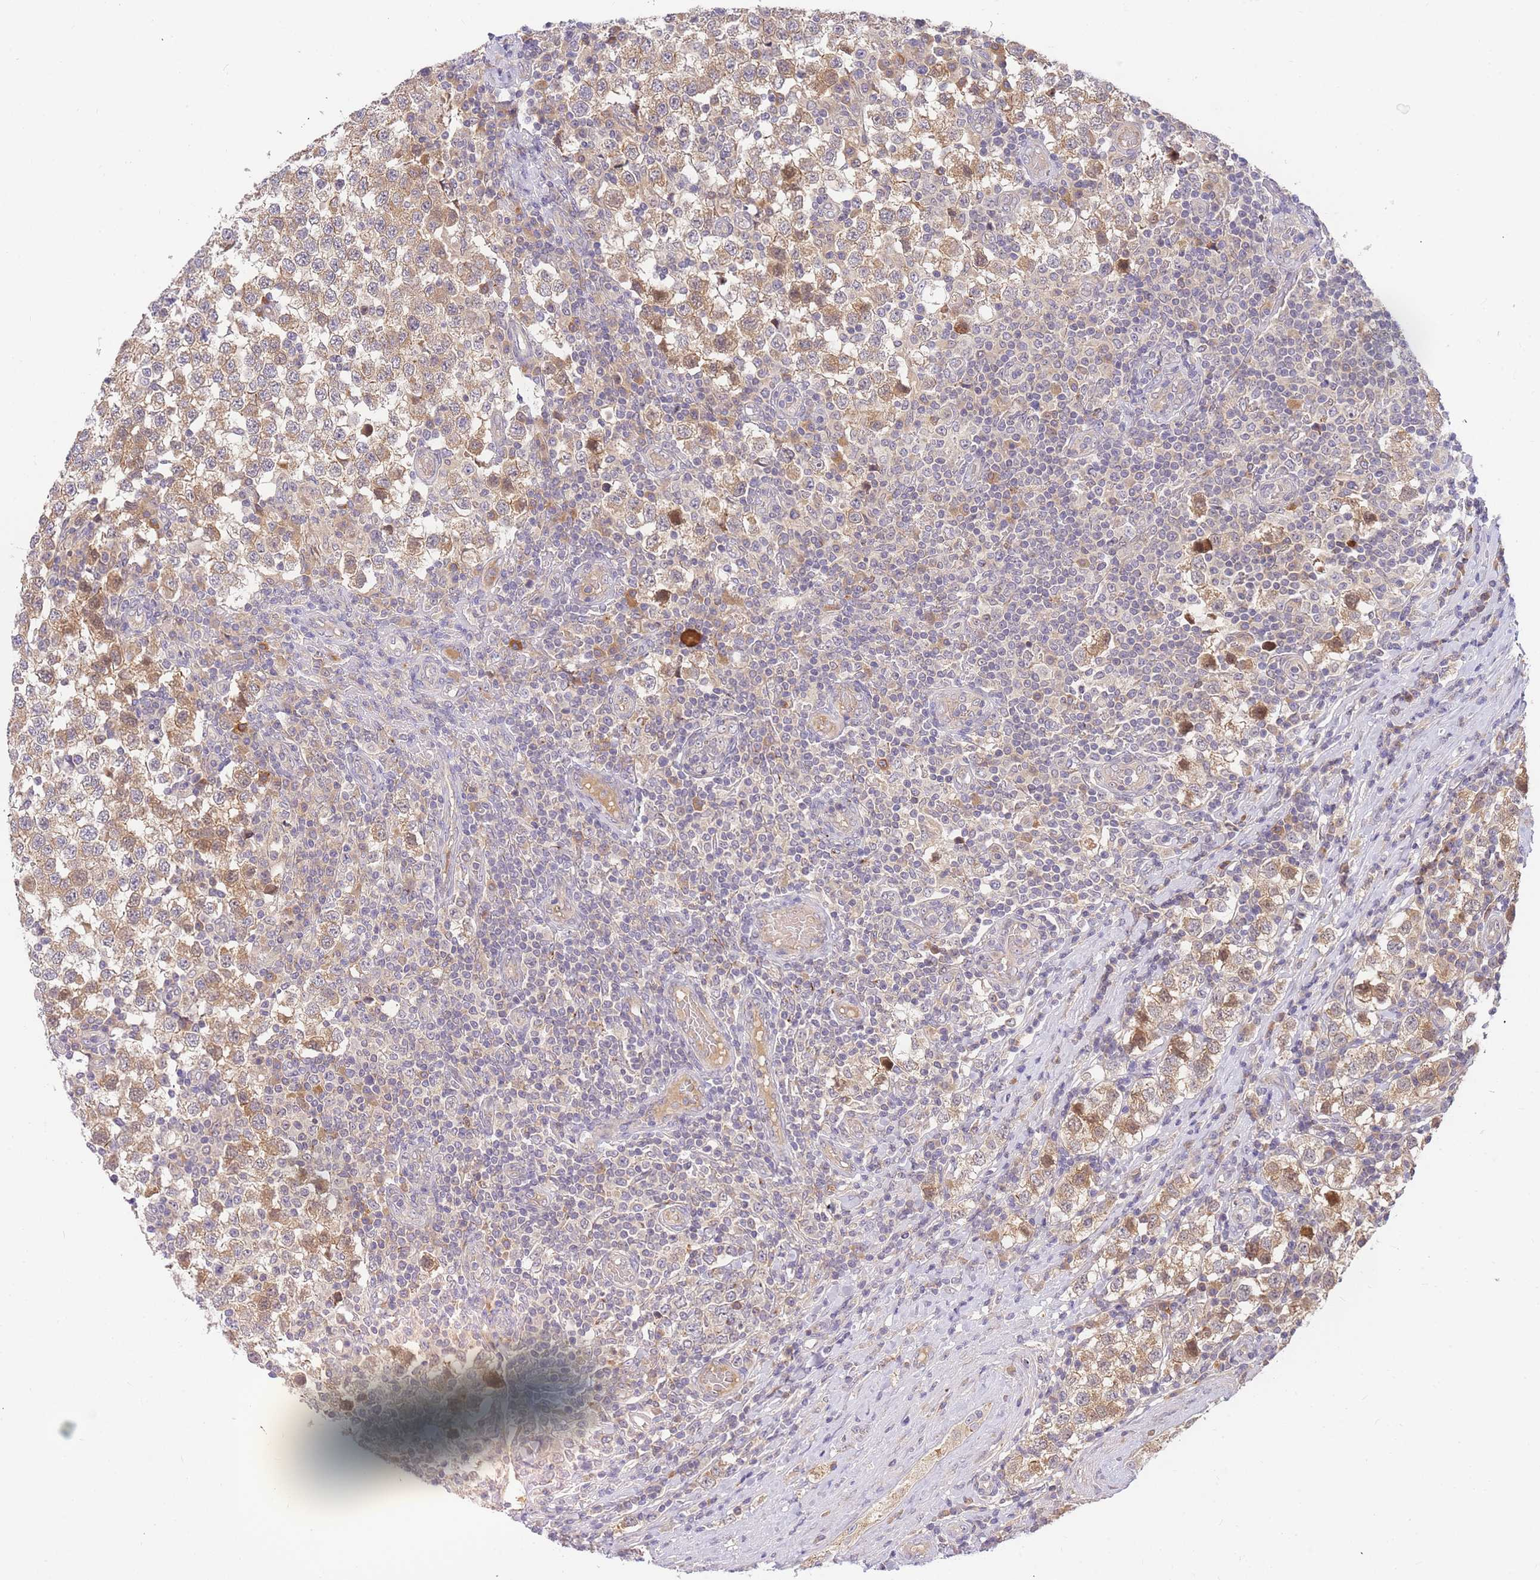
{"staining": {"intensity": "weak", "quantity": ">75%", "location": "cytoplasmic/membranous,nuclear"}, "tissue": "testis cancer", "cell_type": "Tumor cells", "image_type": "cancer", "snomed": [{"axis": "morphology", "description": "Seminoma, NOS"}, {"axis": "topography", "description": "Testis"}], "caption": "Protein analysis of testis cancer (seminoma) tissue demonstrates weak cytoplasmic/membranous and nuclear staining in about >75% of tumor cells. (IHC, brightfield microscopy, high magnification).", "gene": "ZNF577", "patient": {"sex": "male", "age": 34}}